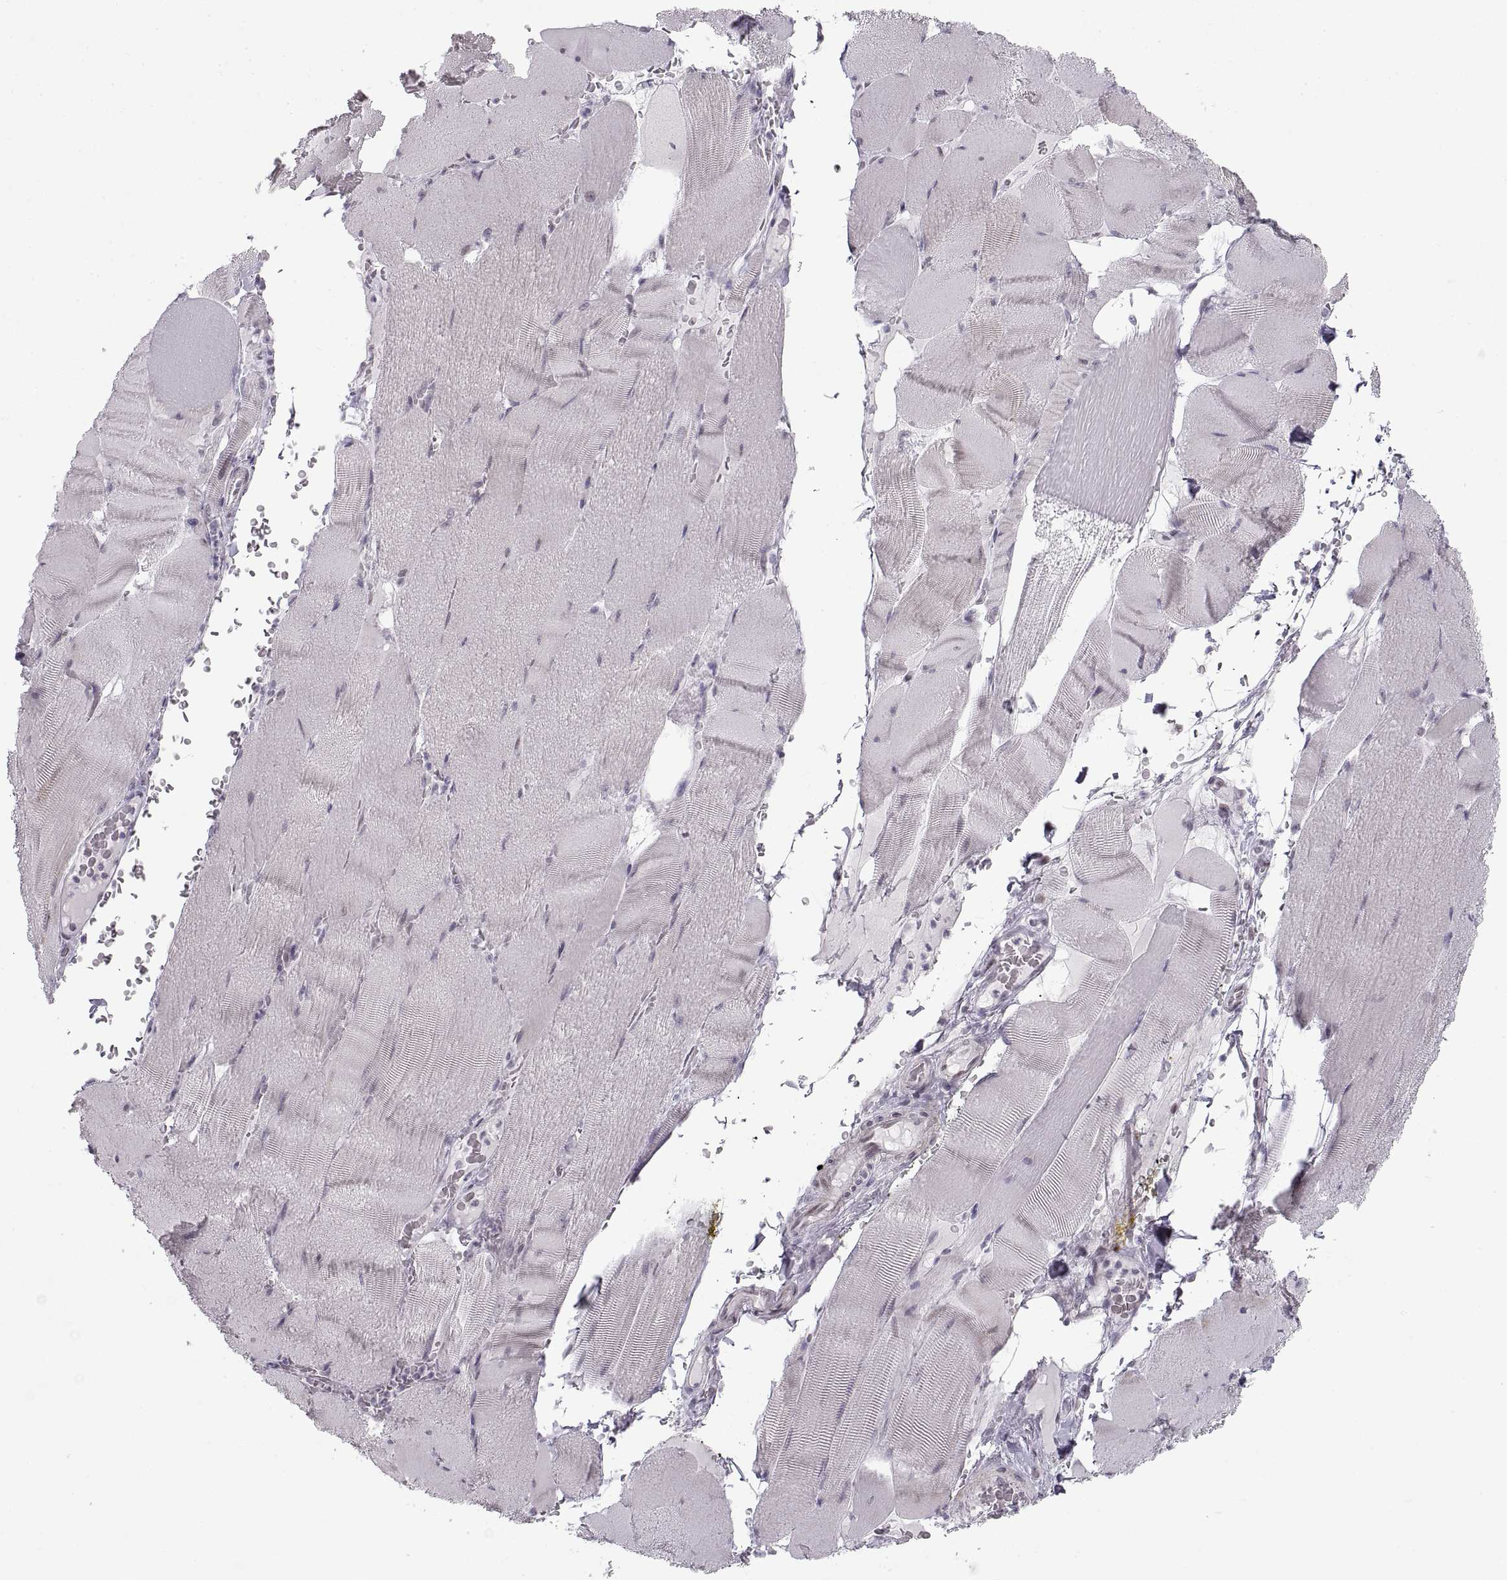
{"staining": {"intensity": "negative", "quantity": "none", "location": "none"}, "tissue": "skeletal muscle", "cell_type": "Myocytes", "image_type": "normal", "snomed": [{"axis": "morphology", "description": "Normal tissue, NOS"}, {"axis": "topography", "description": "Skeletal muscle"}], "caption": "Immunohistochemistry image of unremarkable human skeletal muscle stained for a protein (brown), which displays no staining in myocytes.", "gene": "NANOS3", "patient": {"sex": "male", "age": 56}}